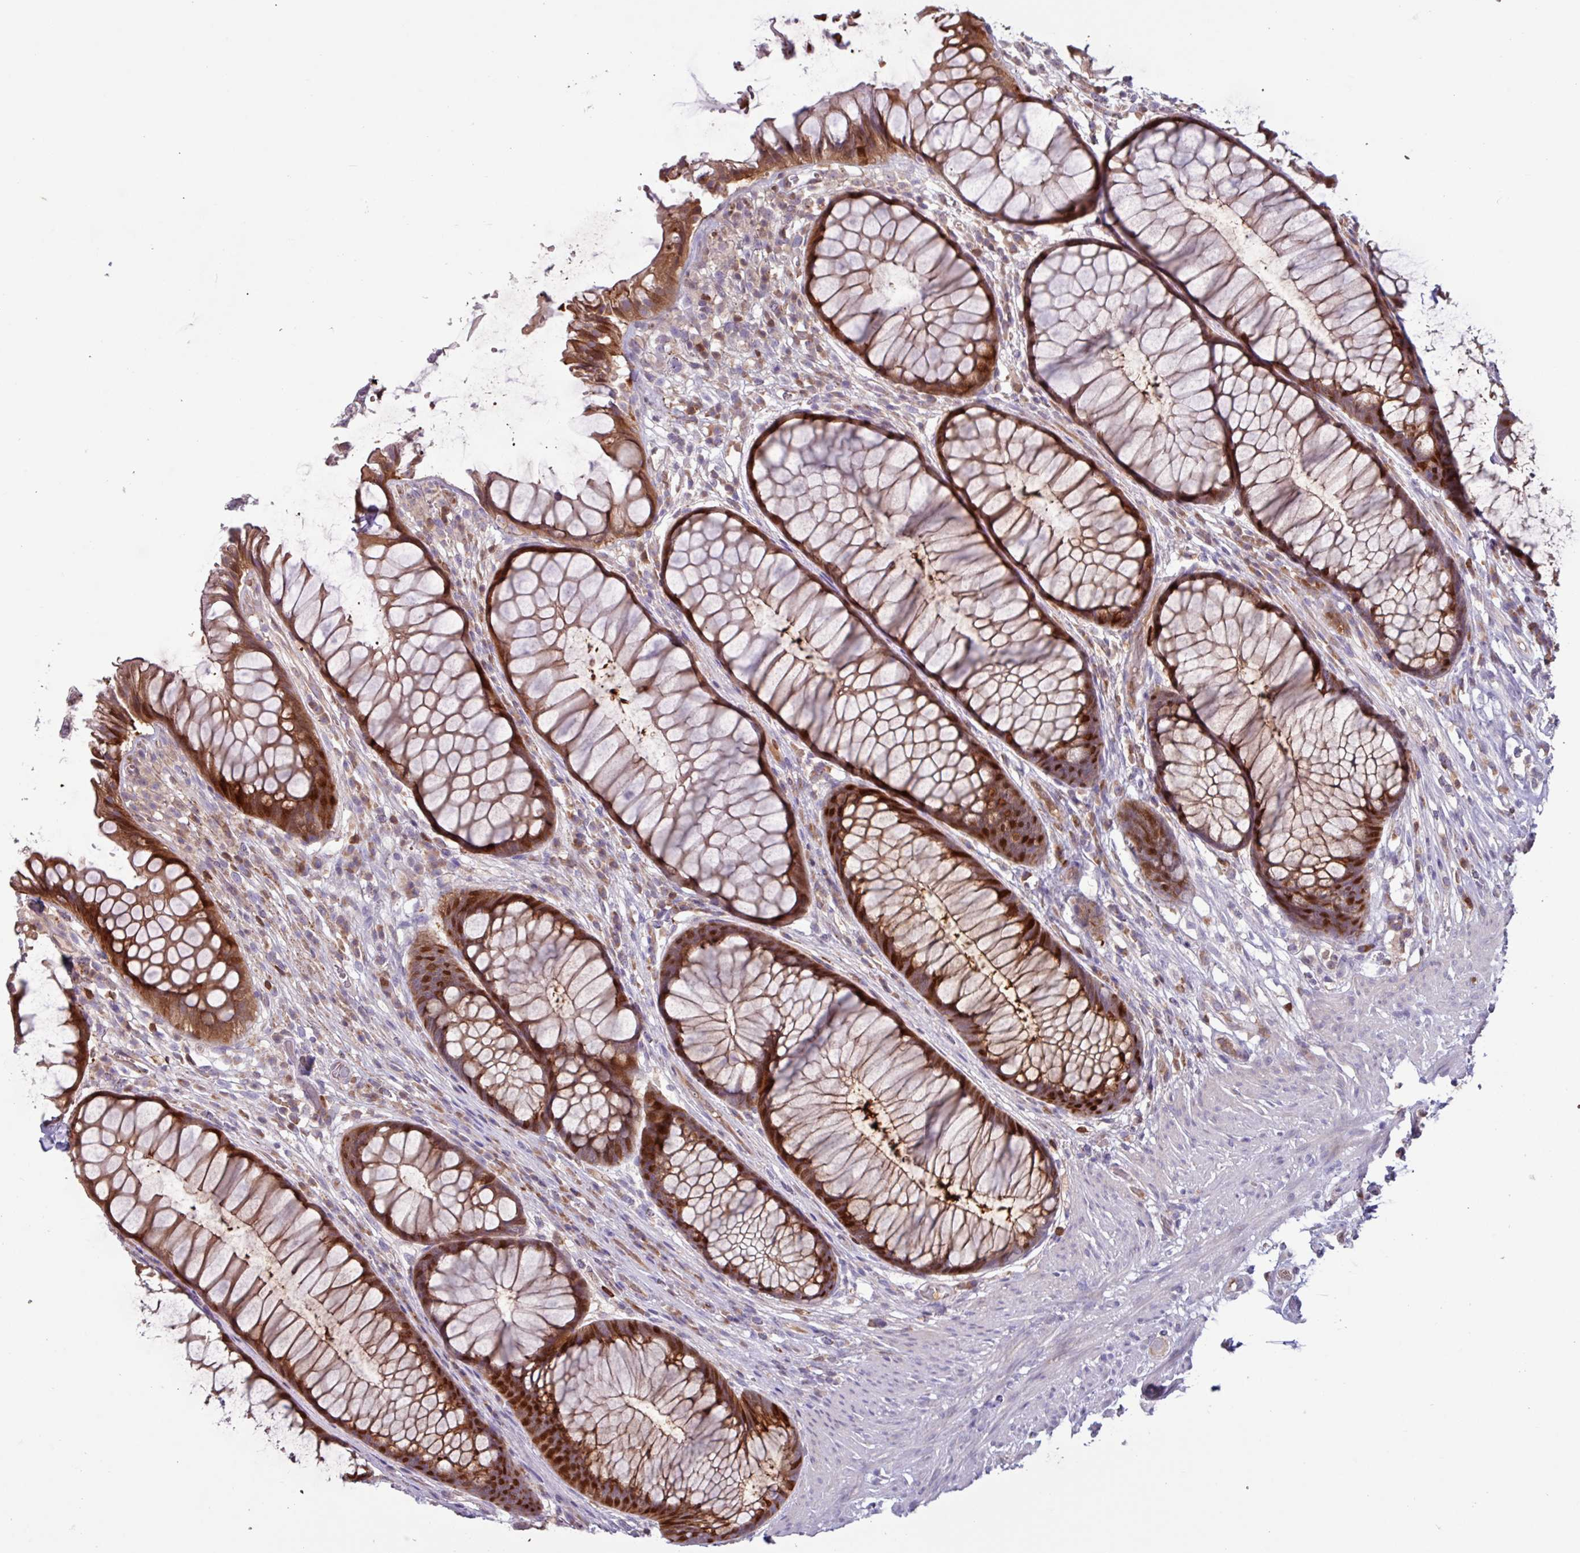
{"staining": {"intensity": "strong", "quantity": "25%-75%", "location": "cytoplasmic/membranous"}, "tissue": "rectum", "cell_type": "Glandular cells", "image_type": "normal", "snomed": [{"axis": "morphology", "description": "Normal tissue, NOS"}, {"axis": "topography", "description": "Smooth muscle"}, {"axis": "topography", "description": "Rectum"}], "caption": "Normal rectum demonstrates strong cytoplasmic/membranous staining in approximately 25%-75% of glandular cells, visualized by immunohistochemistry.", "gene": "SEC61G", "patient": {"sex": "male", "age": 53}}